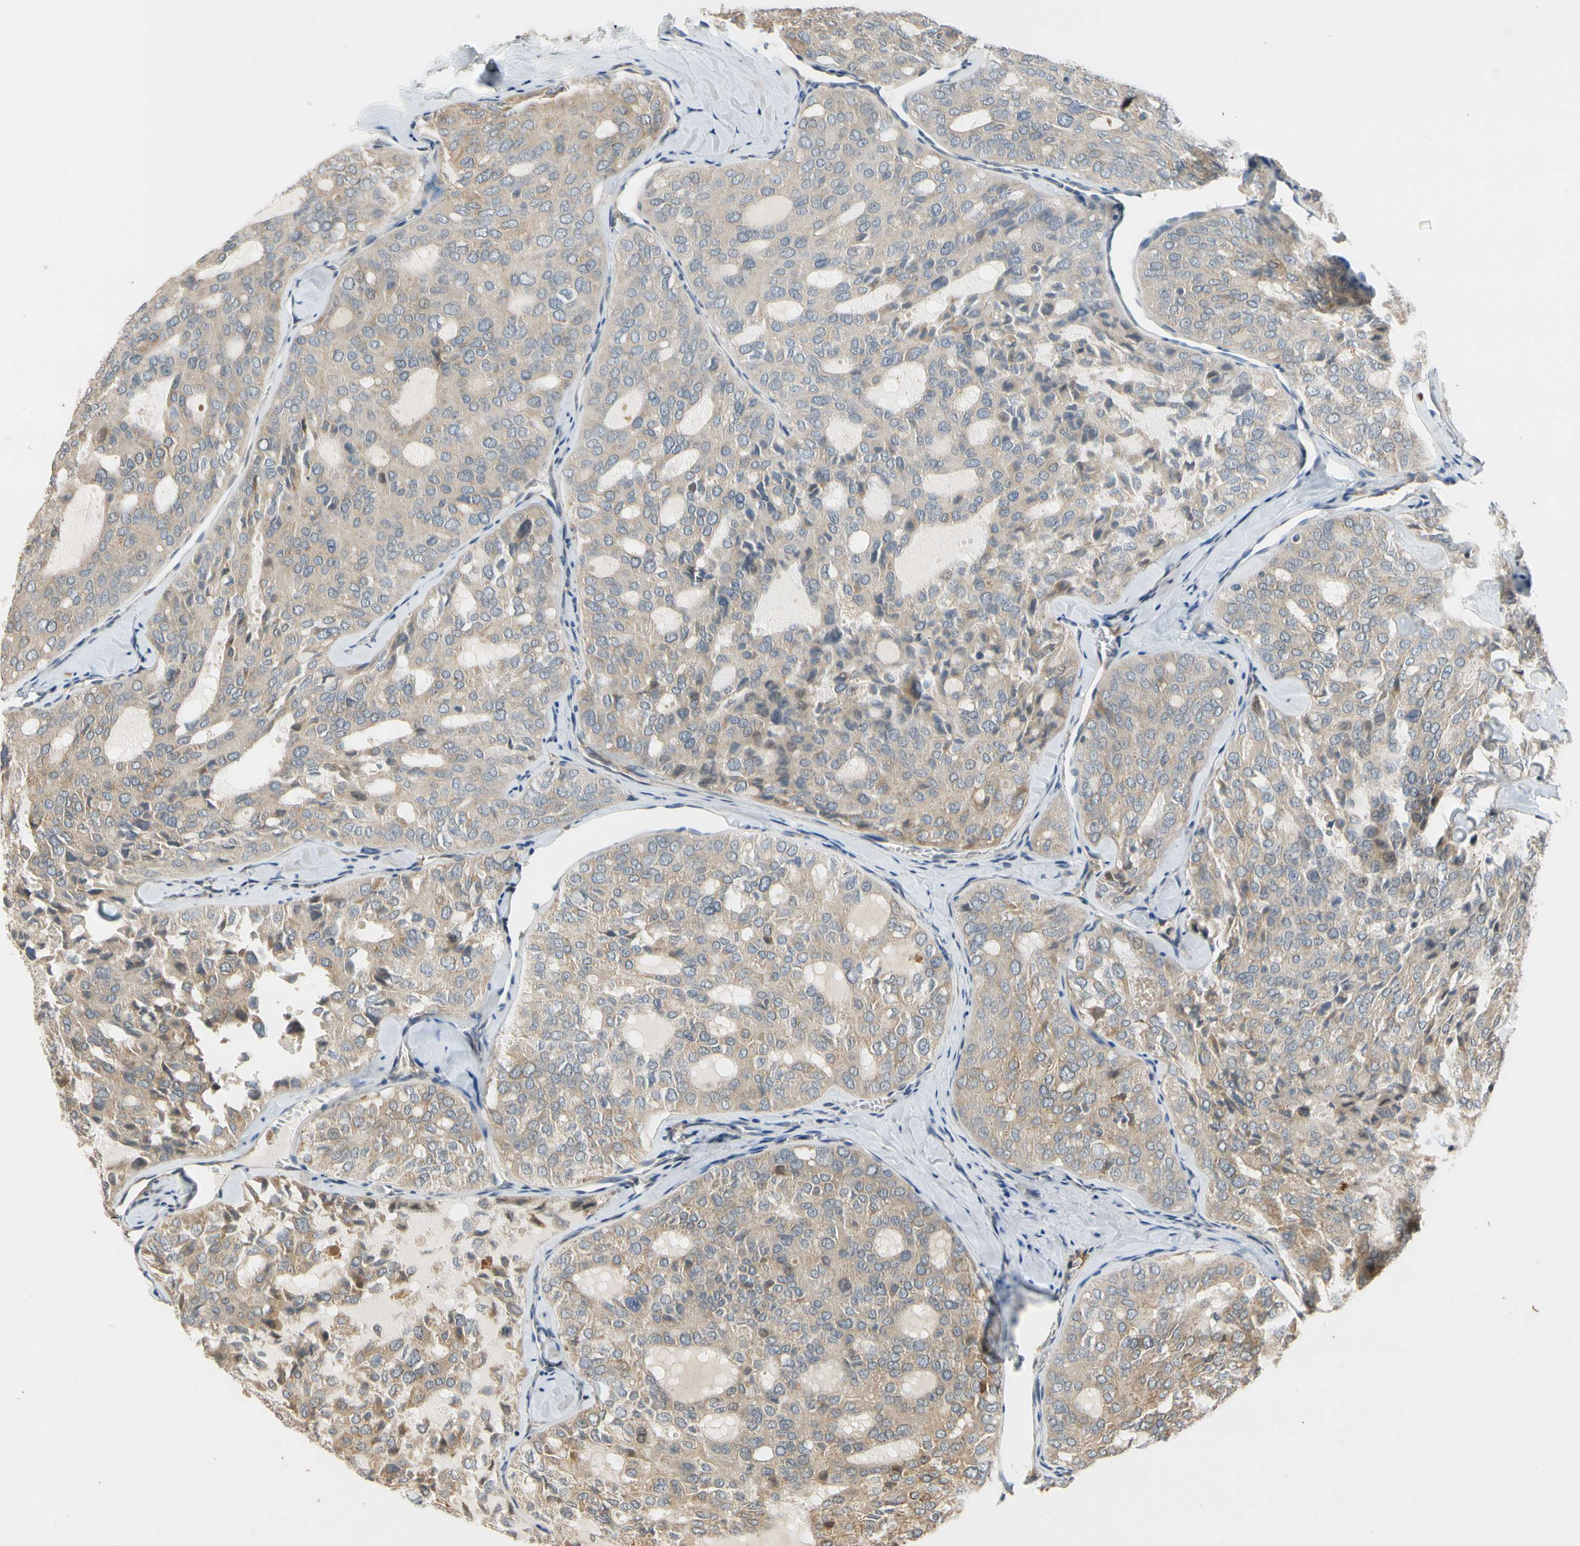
{"staining": {"intensity": "weak", "quantity": ">75%", "location": "cytoplasmic/membranous"}, "tissue": "thyroid cancer", "cell_type": "Tumor cells", "image_type": "cancer", "snomed": [{"axis": "morphology", "description": "Follicular adenoma carcinoma, NOS"}, {"axis": "topography", "description": "Thyroid gland"}], "caption": "Immunohistochemistry of thyroid cancer (follicular adenoma carcinoma) demonstrates low levels of weak cytoplasmic/membranous staining in approximately >75% of tumor cells.", "gene": "ATP2C1", "patient": {"sex": "male", "age": 75}}